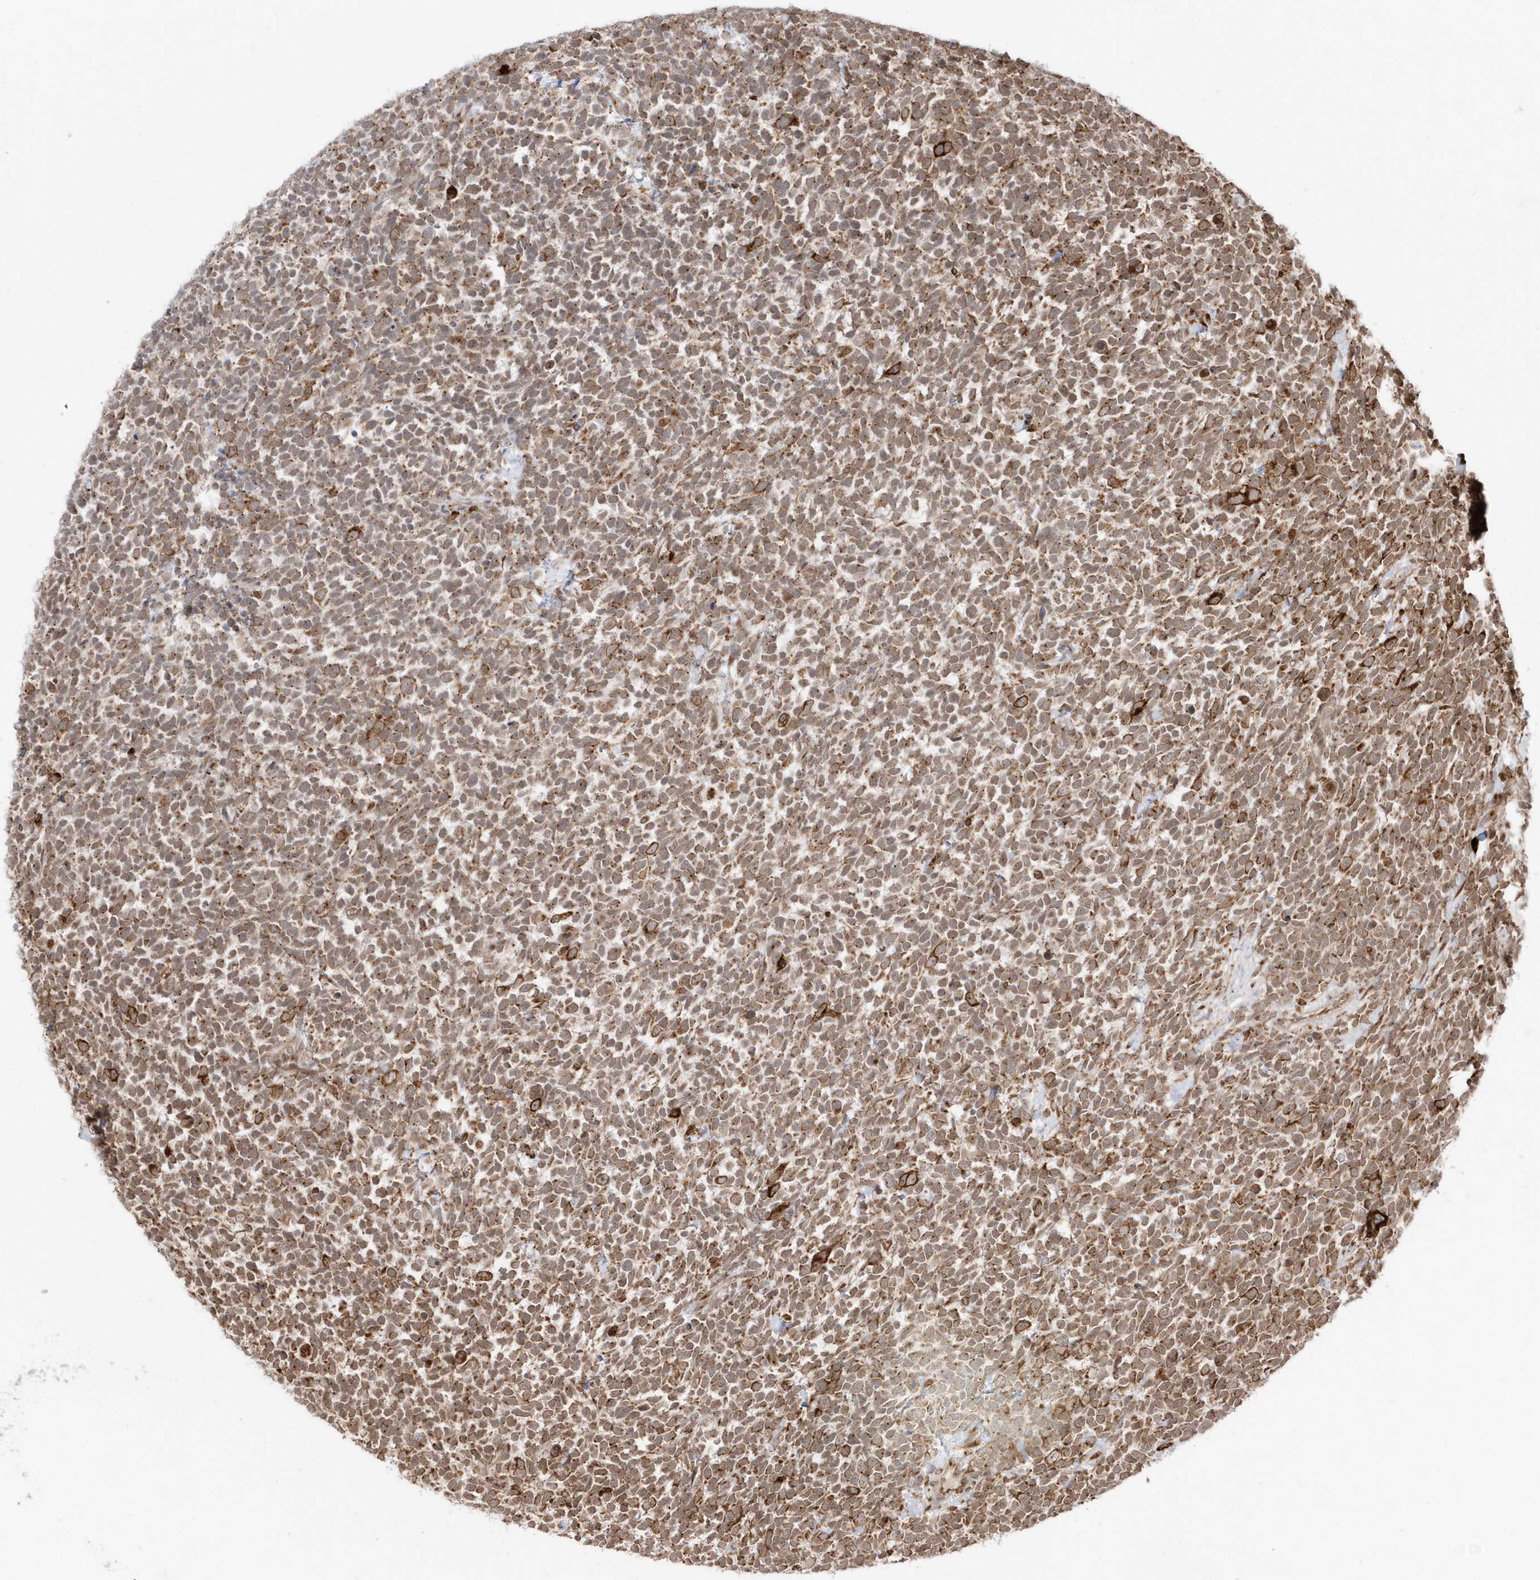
{"staining": {"intensity": "moderate", "quantity": ">75%", "location": "cytoplasmic/membranous"}, "tissue": "urothelial cancer", "cell_type": "Tumor cells", "image_type": "cancer", "snomed": [{"axis": "morphology", "description": "Urothelial carcinoma, High grade"}, {"axis": "topography", "description": "Urinary bladder"}], "caption": "This micrograph exhibits high-grade urothelial carcinoma stained with immunohistochemistry to label a protein in brown. The cytoplasmic/membranous of tumor cells show moderate positivity for the protein. Nuclei are counter-stained blue.", "gene": "EPC2", "patient": {"sex": "female", "age": 82}}